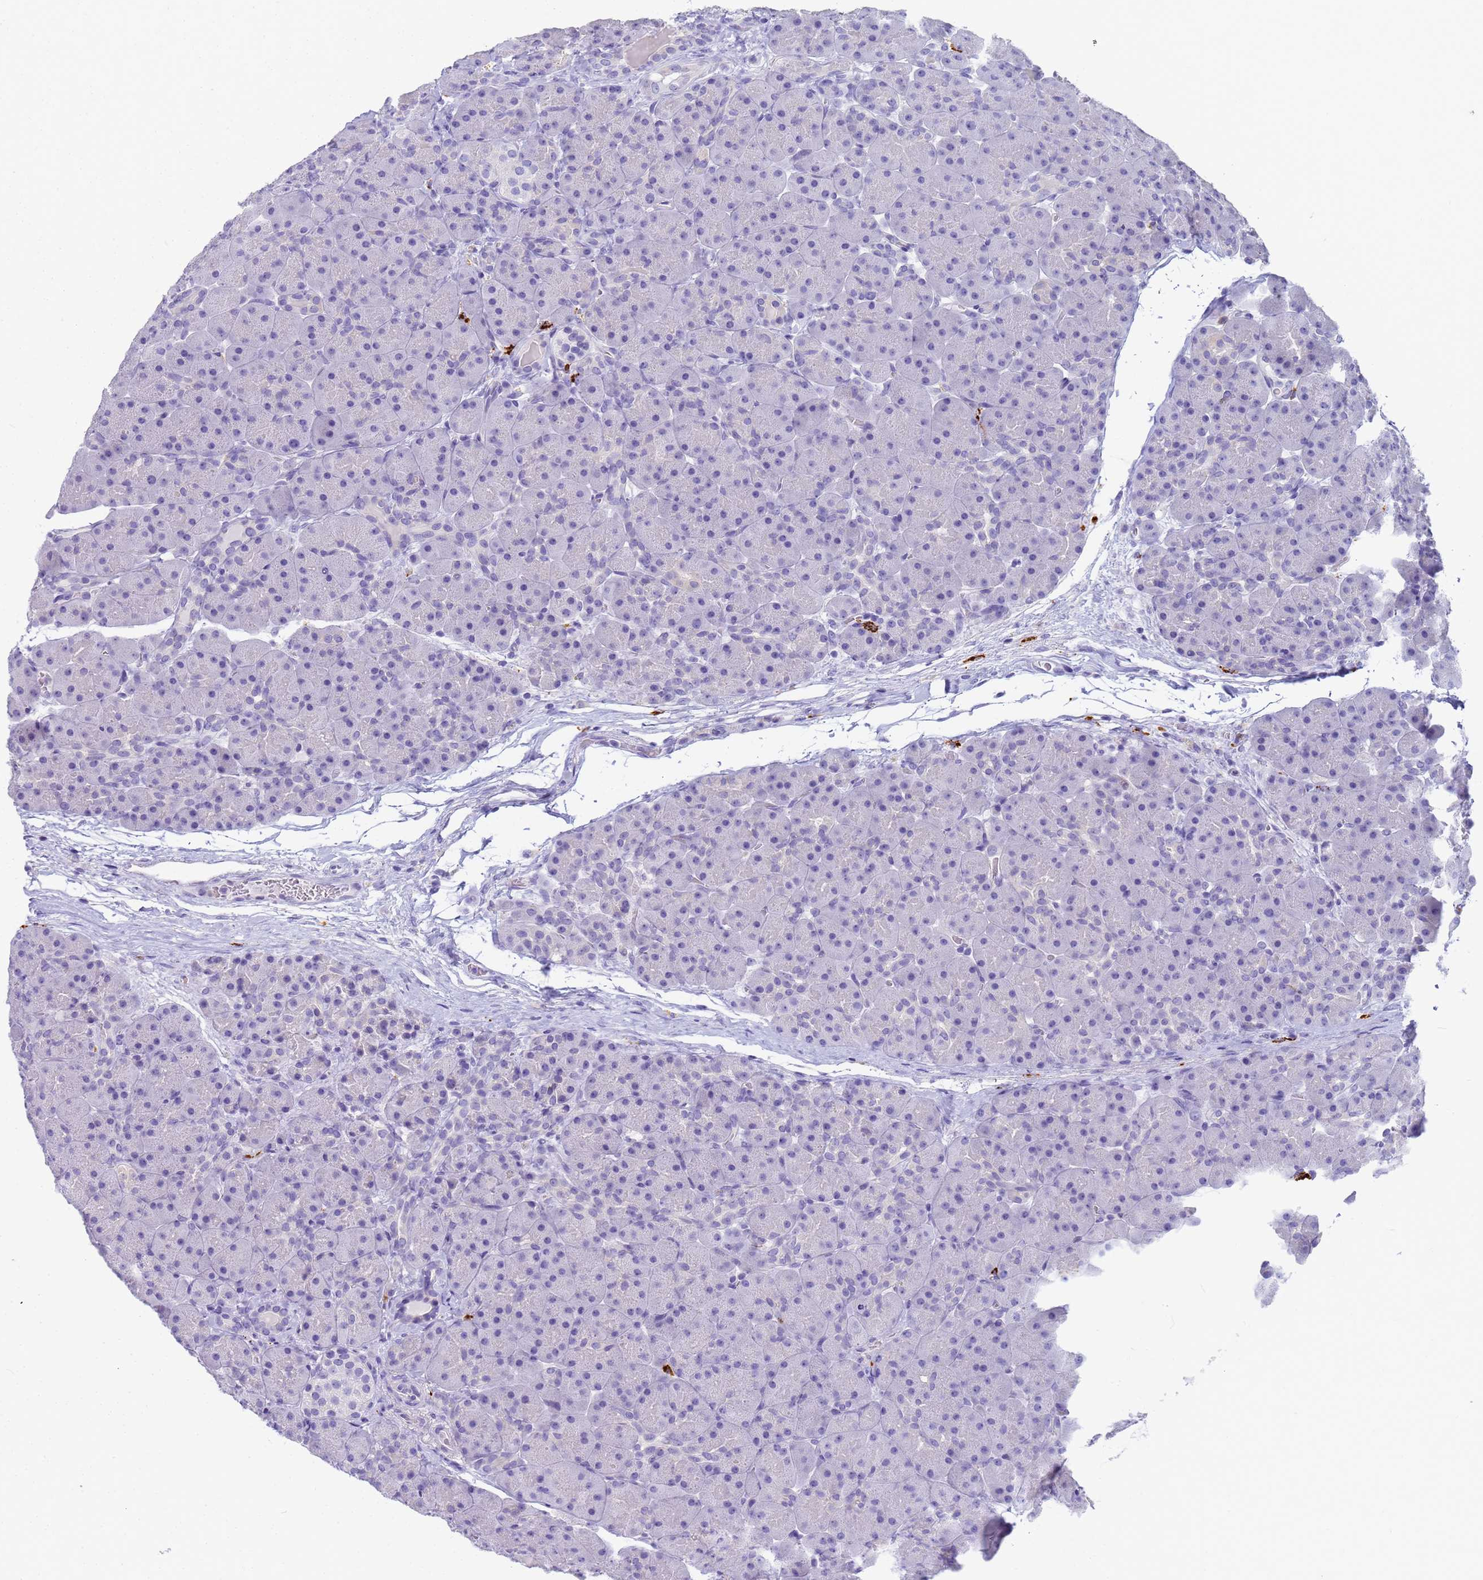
{"staining": {"intensity": "negative", "quantity": "none", "location": "none"}, "tissue": "pancreas", "cell_type": "Exocrine glandular cells", "image_type": "normal", "snomed": [{"axis": "morphology", "description": "Normal tissue, NOS"}, {"axis": "topography", "description": "Pancreas"}], "caption": "DAB immunohistochemical staining of normal pancreas reveals no significant staining in exocrine glandular cells. (Immunohistochemistry (ihc), brightfield microscopy, high magnification).", "gene": "RNASE2", "patient": {"sex": "male", "age": 66}}